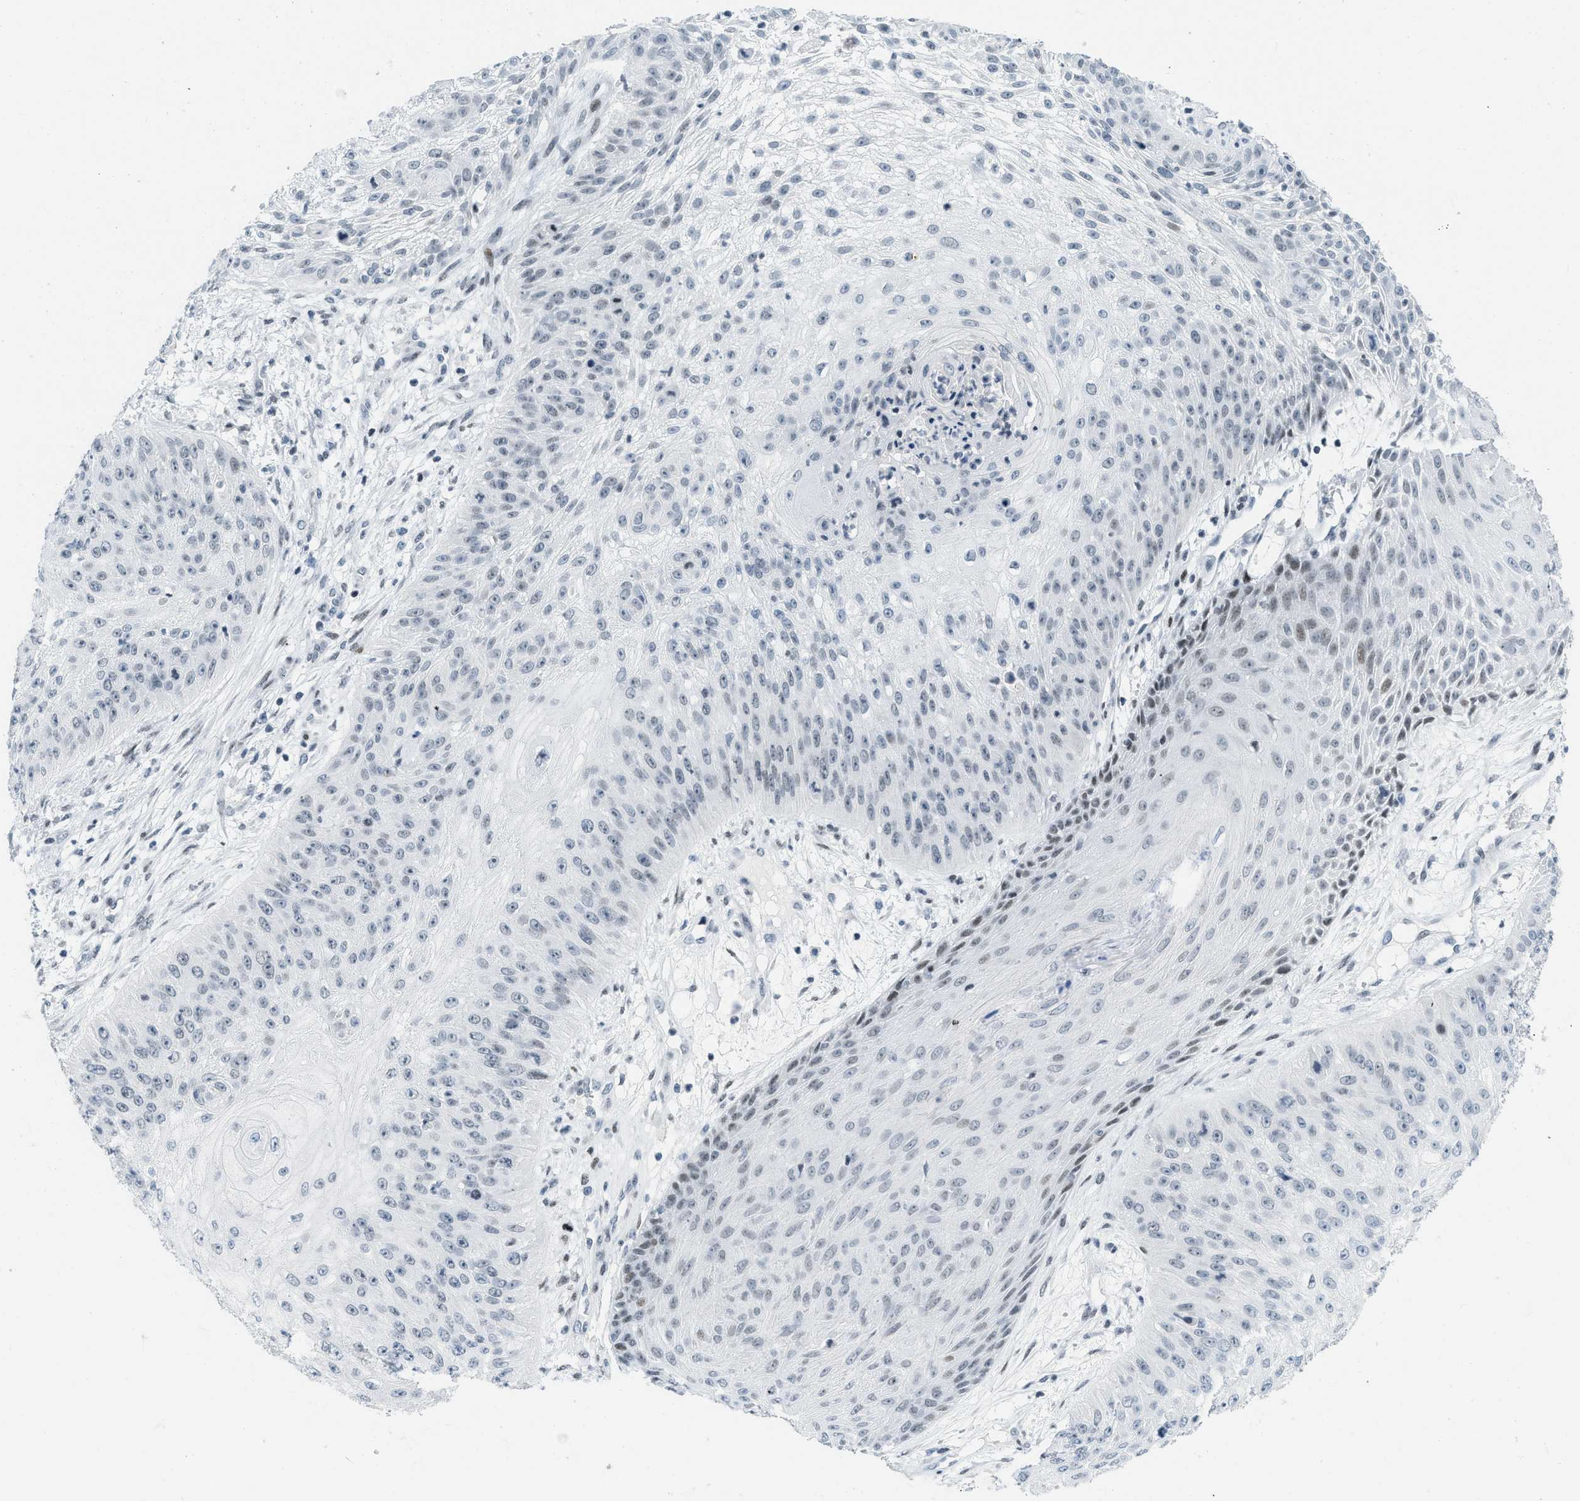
{"staining": {"intensity": "moderate", "quantity": "<25%", "location": "nuclear"}, "tissue": "skin cancer", "cell_type": "Tumor cells", "image_type": "cancer", "snomed": [{"axis": "morphology", "description": "Squamous cell carcinoma, NOS"}, {"axis": "topography", "description": "Skin"}], "caption": "Immunohistochemical staining of human skin cancer reveals low levels of moderate nuclear staining in approximately <25% of tumor cells.", "gene": "PBX1", "patient": {"sex": "female", "age": 80}}